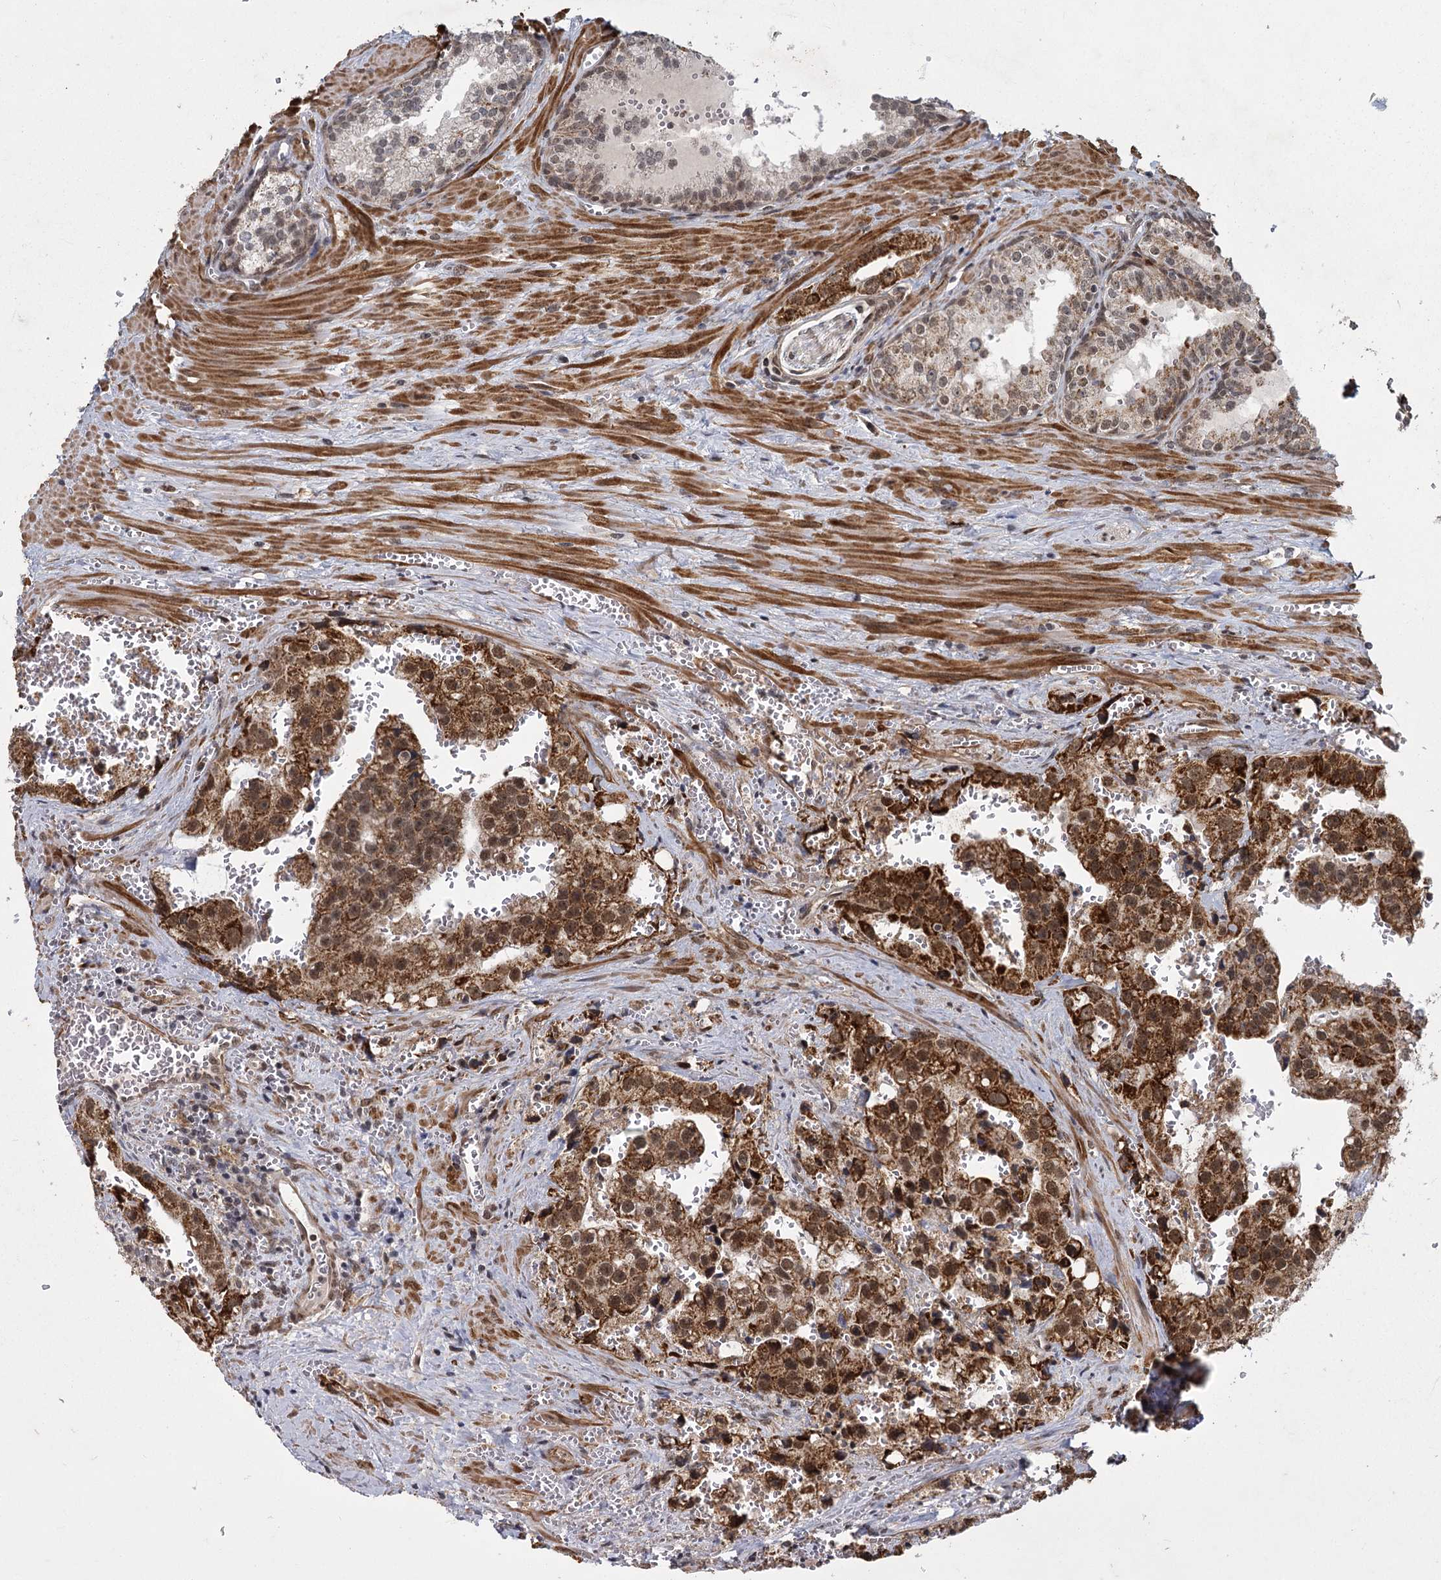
{"staining": {"intensity": "moderate", "quantity": ">75%", "location": "cytoplasmic/membranous,nuclear"}, "tissue": "prostate cancer", "cell_type": "Tumor cells", "image_type": "cancer", "snomed": [{"axis": "morphology", "description": "Adenocarcinoma, High grade"}, {"axis": "topography", "description": "Prostate"}], "caption": "IHC histopathology image of human high-grade adenocarcinoma (prostate) stained for a protein (brown), which demonstrates medium levels of moderate cytoplasmic/membranous and nuclear expression in about >75% of tumor cells.", "gene": "ZCCHC24", "patient": {"sex": "male", "age": 68}}